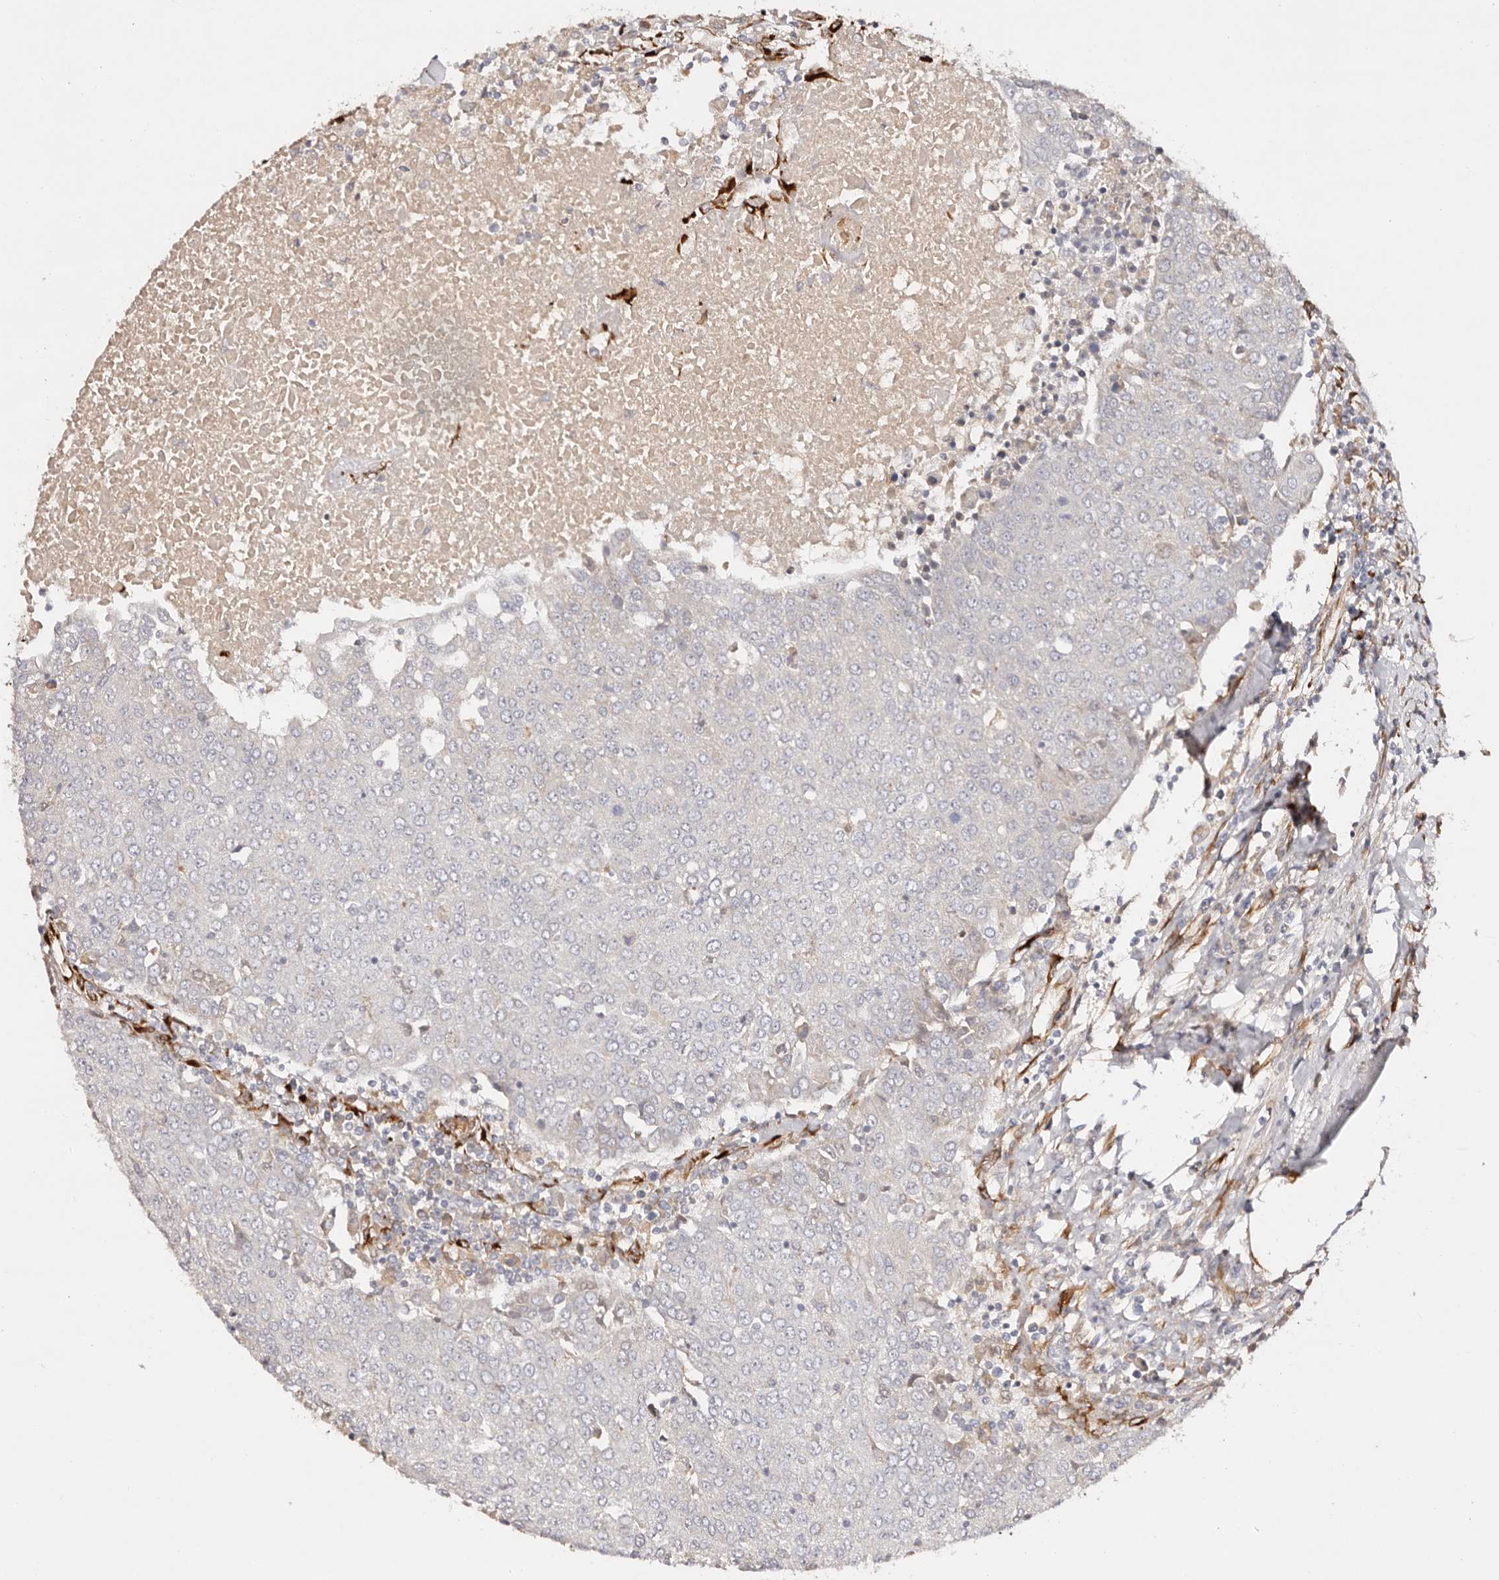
{"staining": {"intensity": "negative", "quantity": "none", "location": "none"}, "tissue": "urothelial cancer", "cell_type": "Tumor cells", "image_type": "cancer", "snomed": [{"axis": "morphology", "description": "Urothelial carcinoma, High grade"}, {"axis": "topography", "description": "Urinary bladder"}], "caption": "A high-resolution micrograph shows immunohistochemistry staining of urothelial cancer, which shows no significant staining in tumor cells.", "gene": "SERPINH1", "patient": {"sex": "female", "age": 85}}